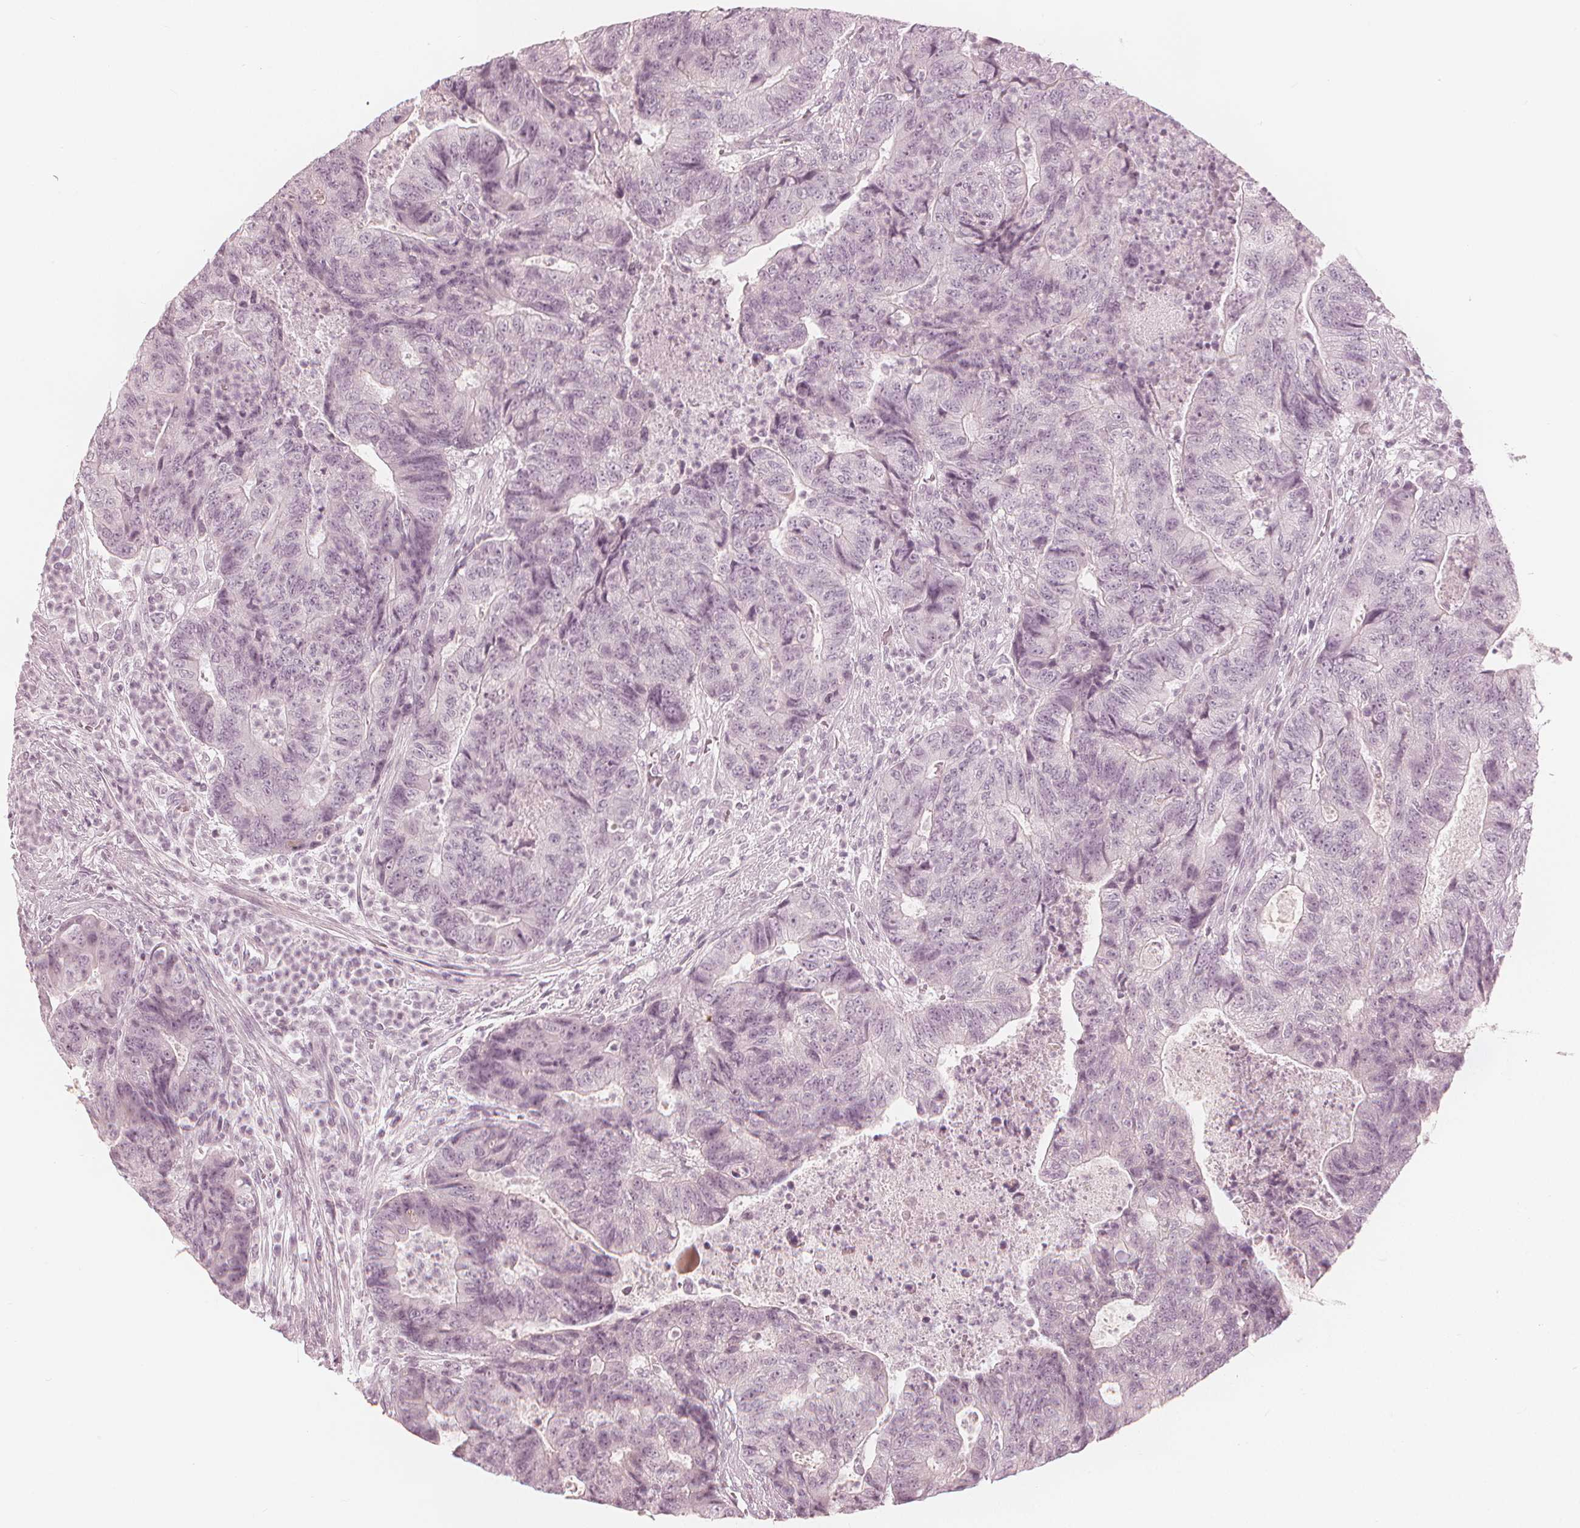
{"staining": {"intensity": "negative", "quantity": "none", "location": "none"}, "tissue": "colorectal cancer", "cell_type": "Tumor cells", "image_type": "cancer", "snomed": [{"axis": "morphology", "description": "Adenocarcinoma, NOS"}, {"axis": "topography", "description": "Colon"}], "caption": "The micrograph exhibits no staining of tumor cells in colorectal cancer (adenocarcinoma). The staining is performed using DAB brown chromogen with nuclei counter-stained in using hematoxylin.", "gene": "PAEP", "patient": {"sex": "female", "age": 48}}